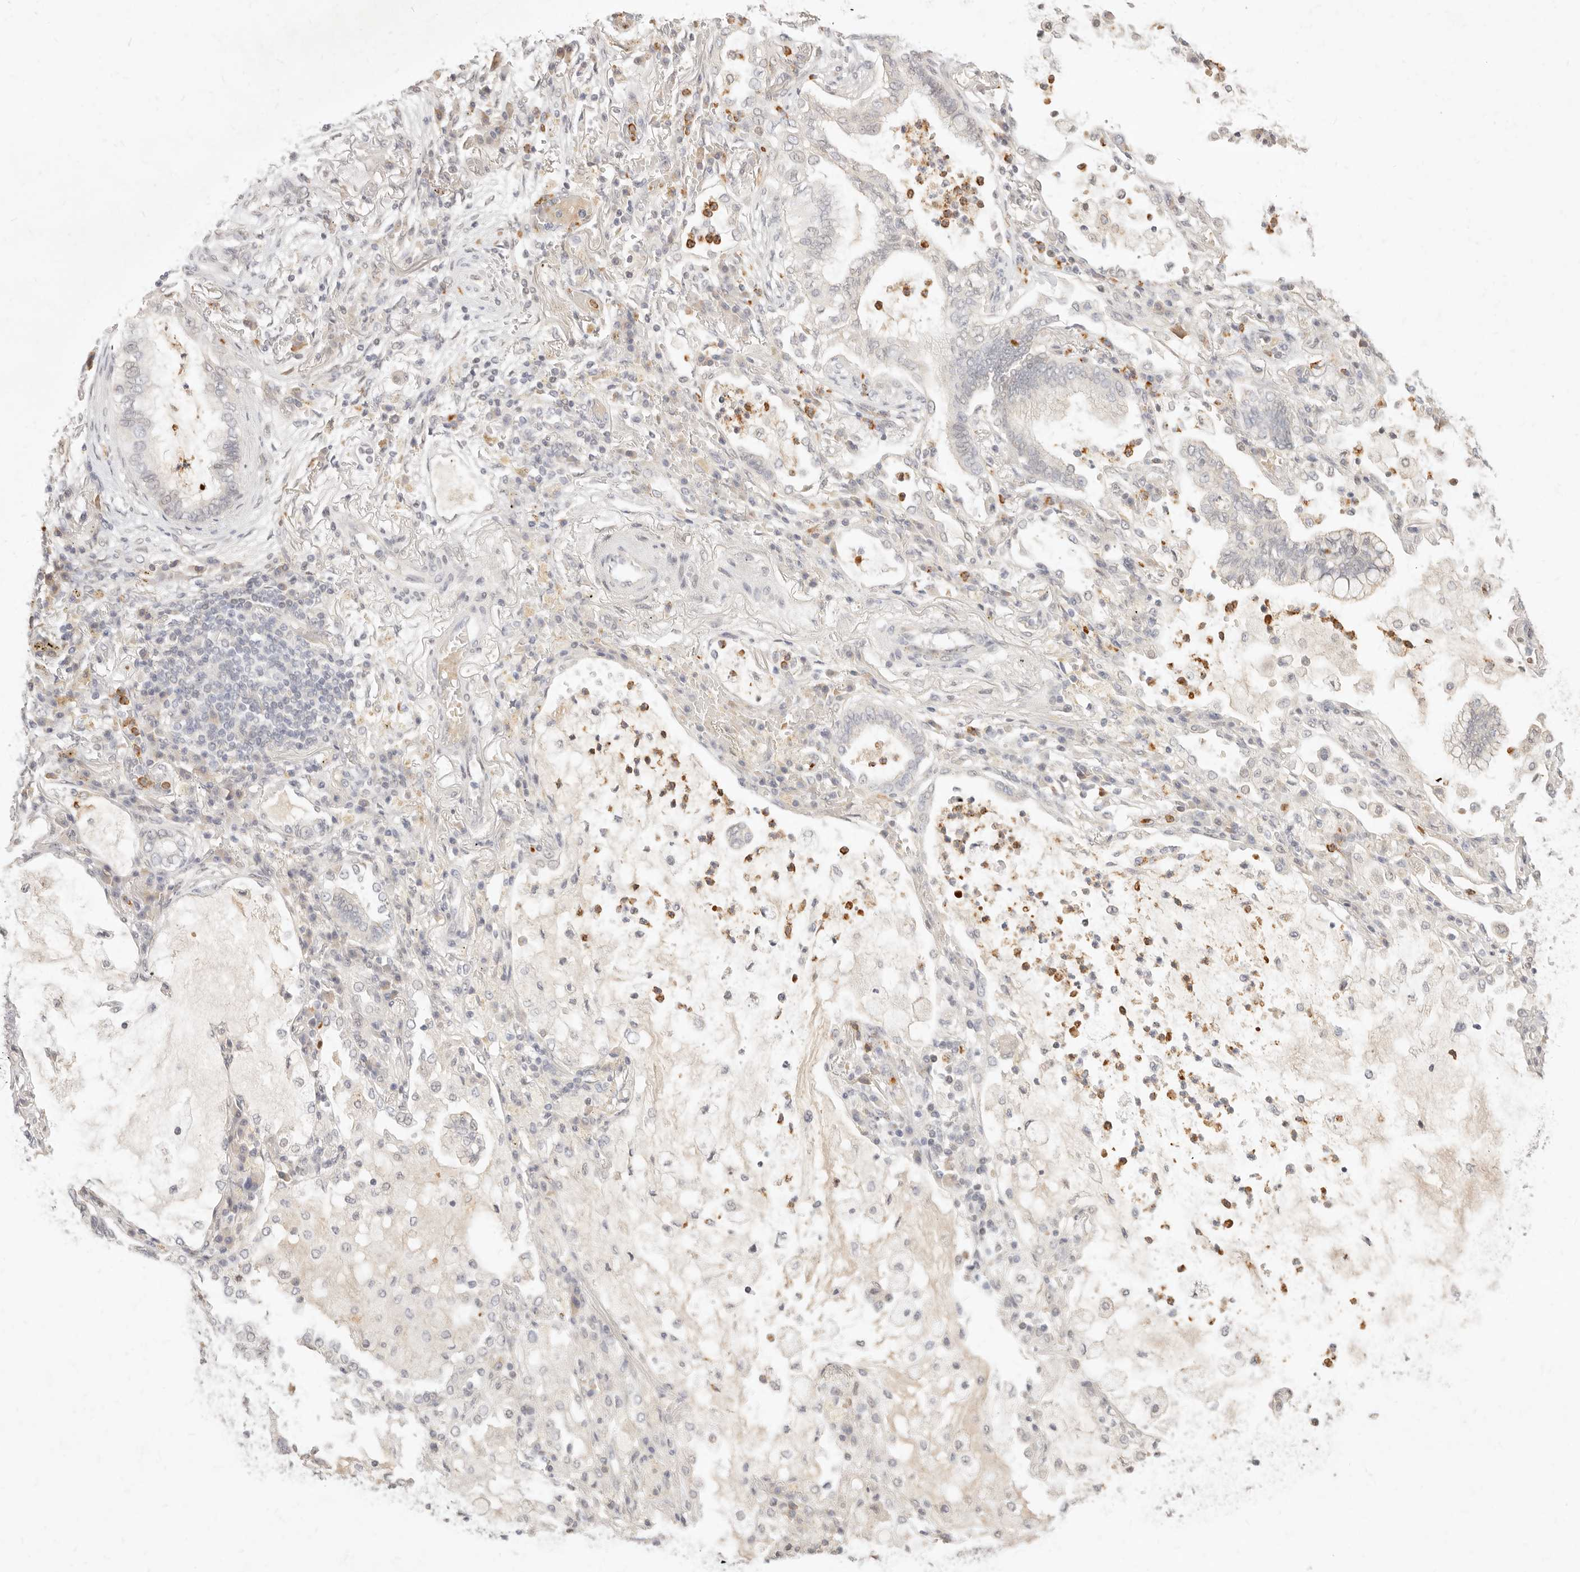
{"staining": {"intensity": "negative", "quantity": "none", "location": "none"}, "tissue": "lung cancer", "cell_type": "Tumor cells", "image_type": "cancer", "snomed": [{"axis": "morphology", "description": "Adenocarcinoma, NOS"}, {"axis": "topography", "description": "Lung"}], "caption": "Tumor cells show no significant positivity in lung cancer (adenocarcinoma).", "gene": "ASCL3", "patient": {"sex": "female", "age": 70}}